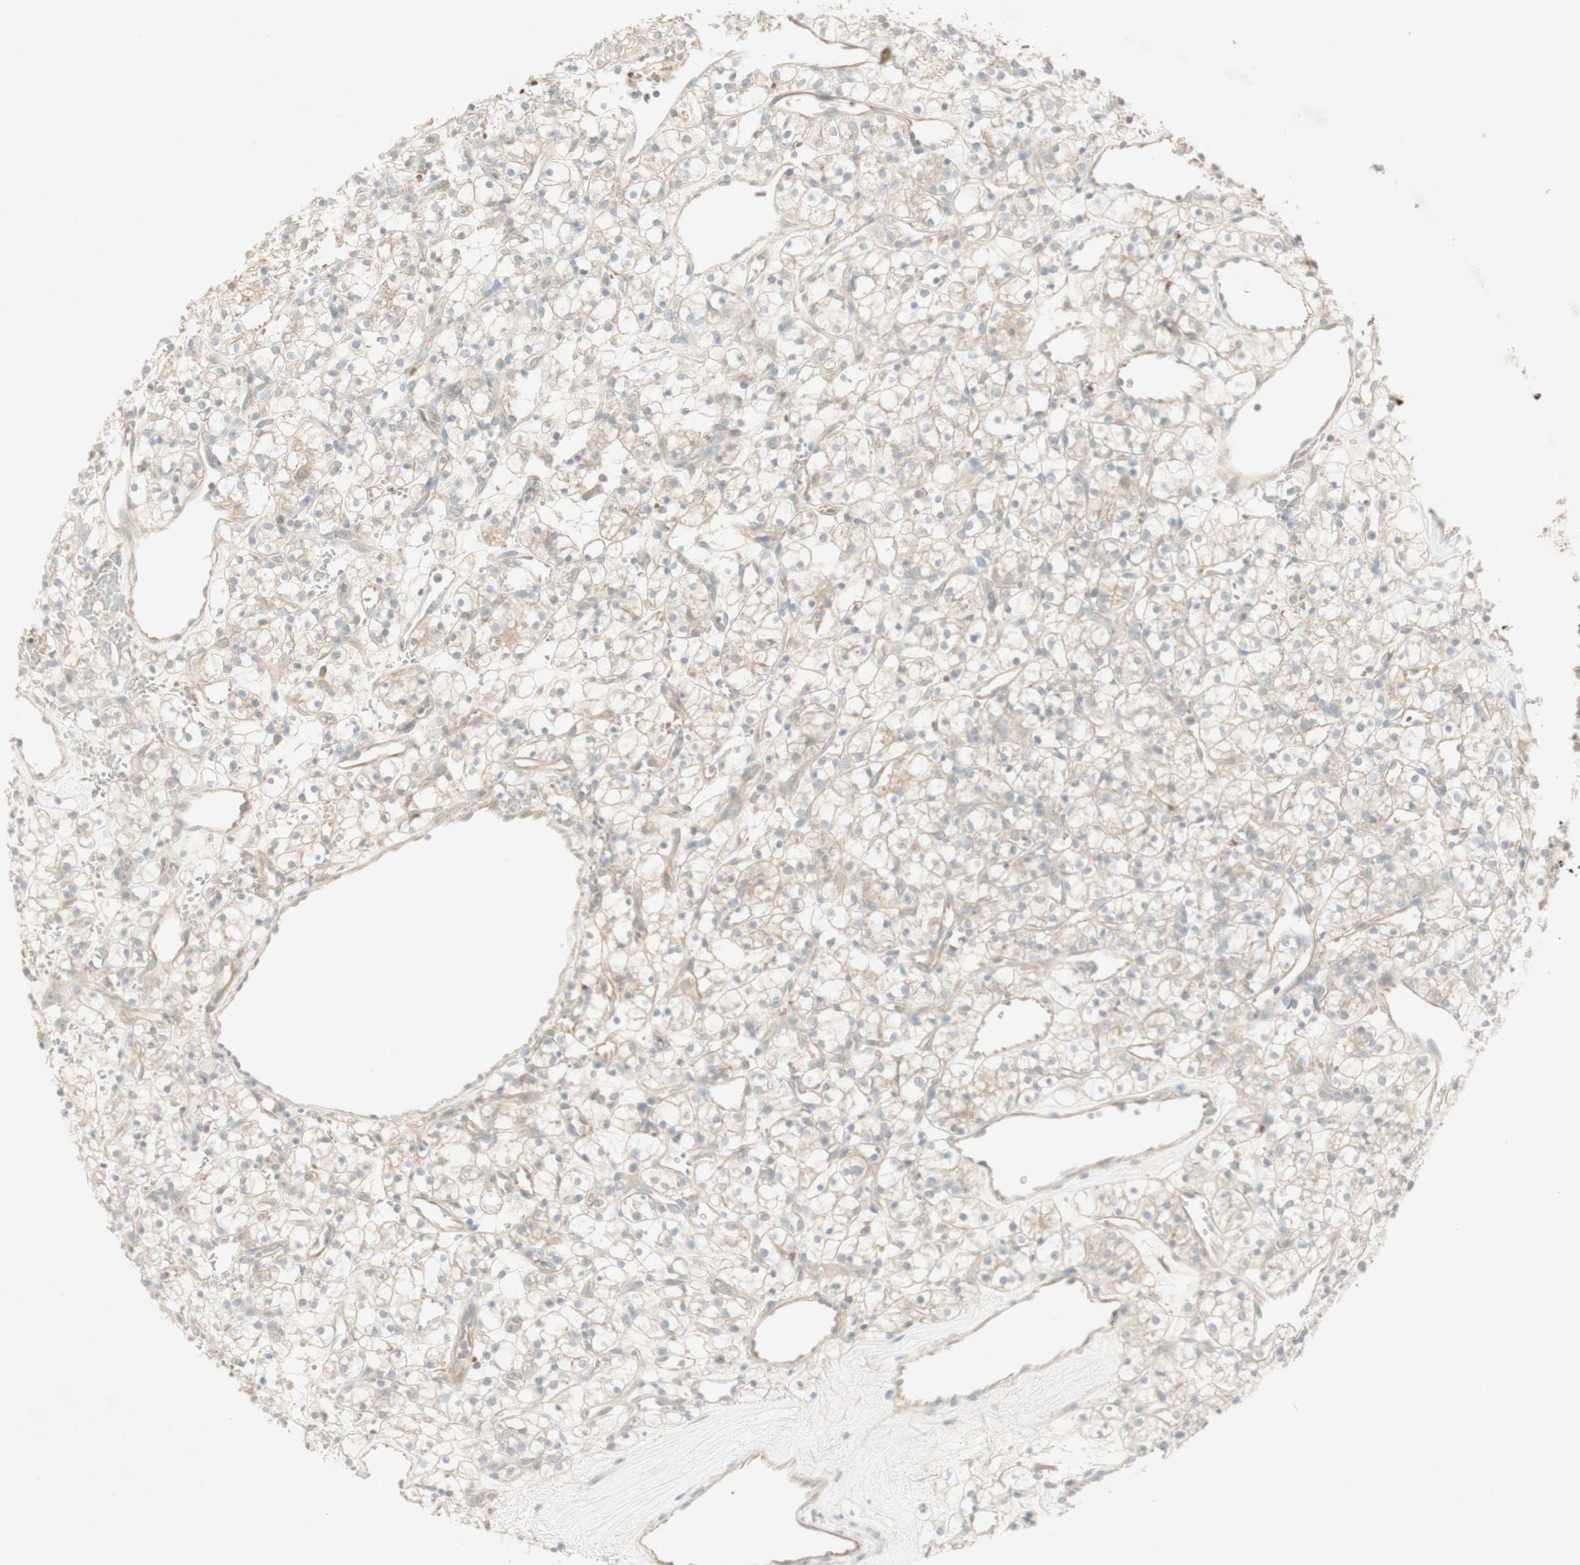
{"staining": {"intensity": "weak", "quantity": ">75%", "location": "cytoplasmic/membranous"}, "tissue": "renal cancer", "cell_type": "Tumor cells", "image_type": "cancer", "snomed": [{"axis": "morphology", "description": "Adenocarcinoma, NOS"}, {"axis": "topography", "description": "Kidney"}], "caption": "A brown stain highlights weak cytoplasmic/membranous staining of a protein in renal cancer tumor cells. The staining was performed using DAB (3,3'-diaminobenzidine) to visualize the protein expression in brown, while the nuclei were stained in blue with hematoxylin (Magnification: 20x).", "gene": "PTGER4", "patient": {"sex": "female", "age": 60}}